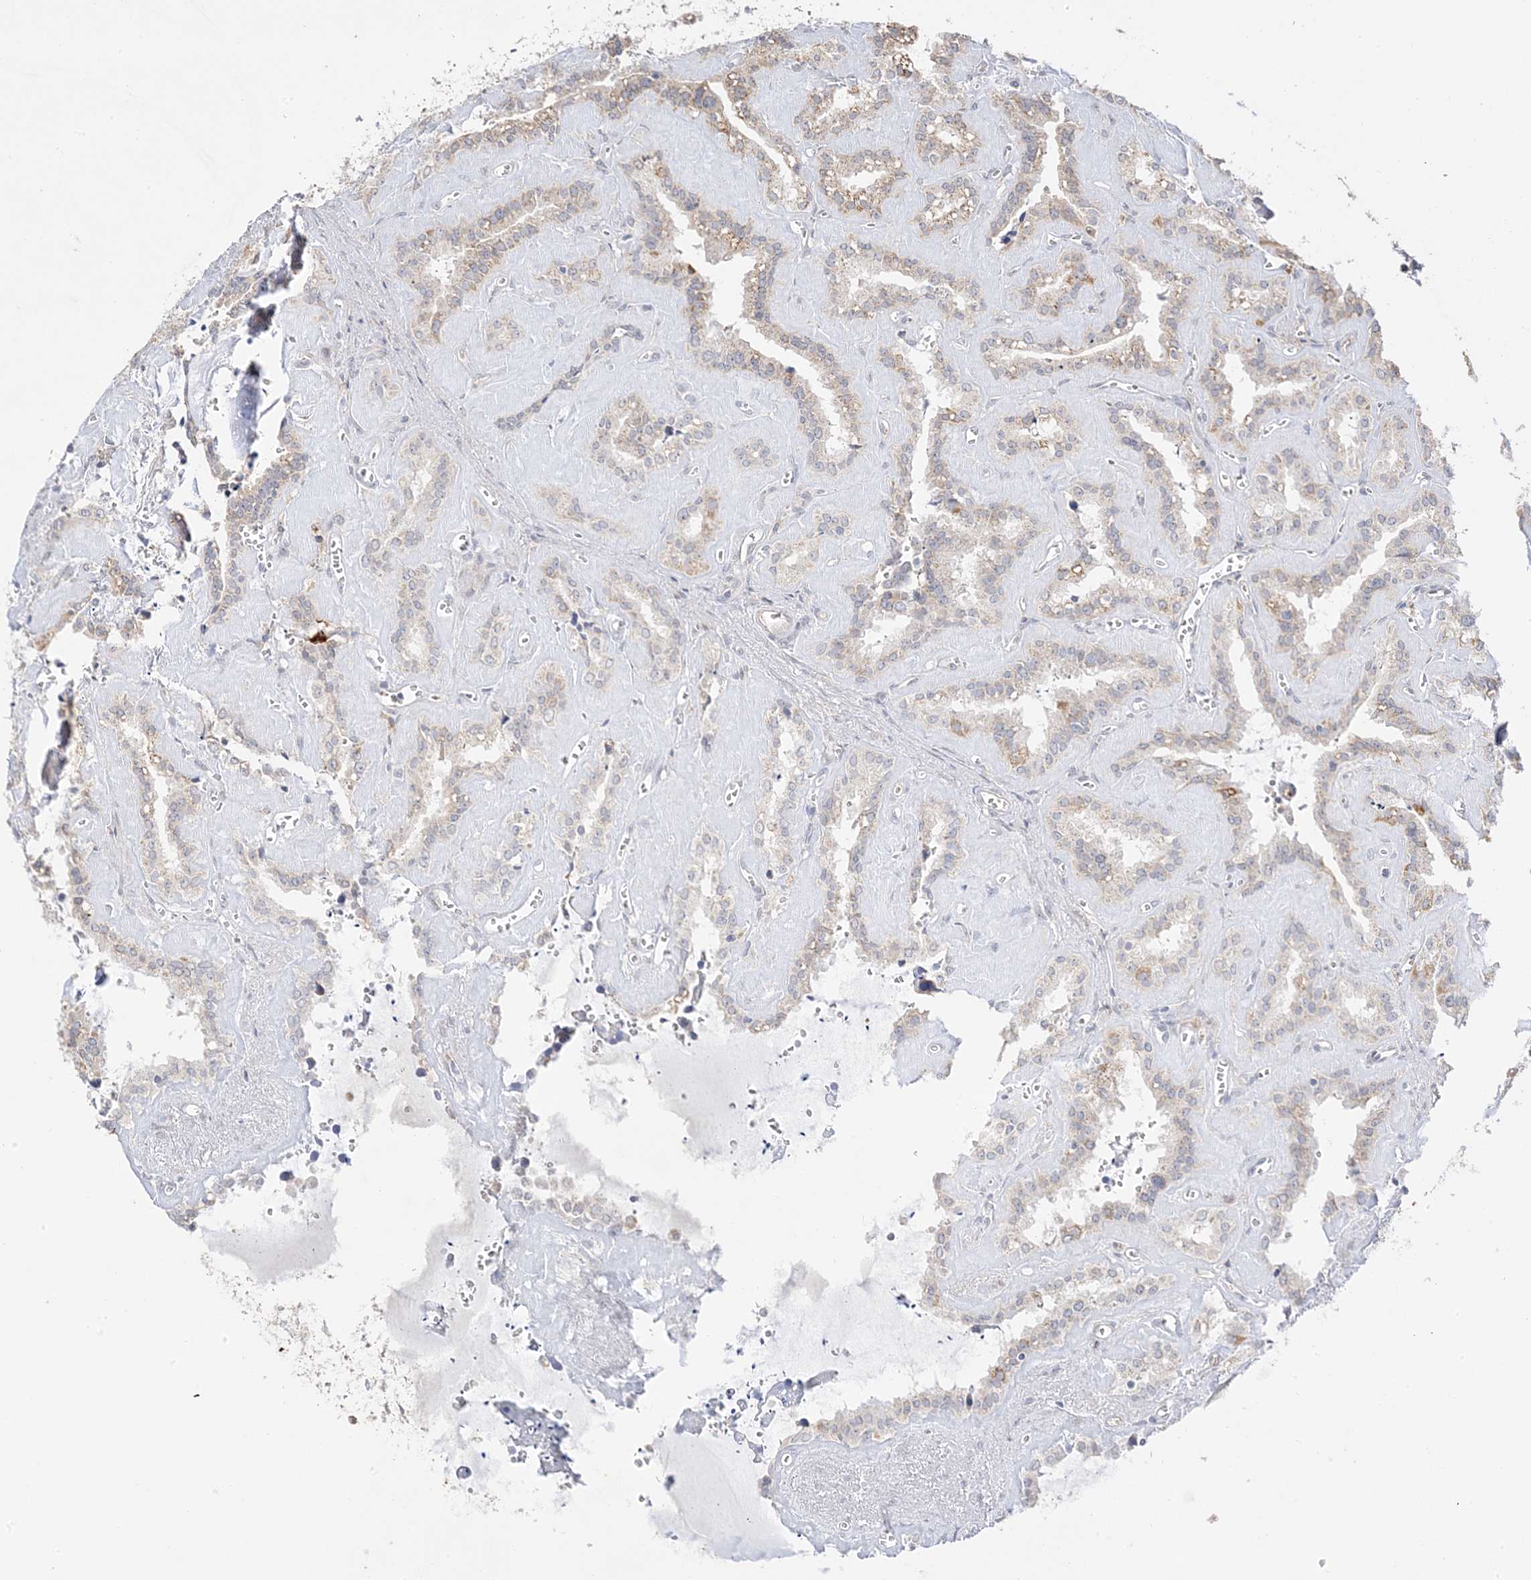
{"staining": {"intensity": "moderate", "quantity": "<25%", "location": "cytoplasmic/membranous"}, "tissue": "seminal vesicle", "cell_type": "Glandular cells", "image_type": "normal", "snomed": [{"axis": "morphology", "description": "Normal tissue, NOS"}, {"axis": "topography", "description": "Prostate"}, {"axis": "topography", "description": "Seminal veicle"}], "caption": "Immunohistochemistry (DAB) staining of unremarkable seminal vesicle demonstrates moderate cytoplasmic/membranous protein positivity in approximately <25% of glandular cells.", "gene": "TRANK1", "patient": {"sex": "male", "age": 59}}